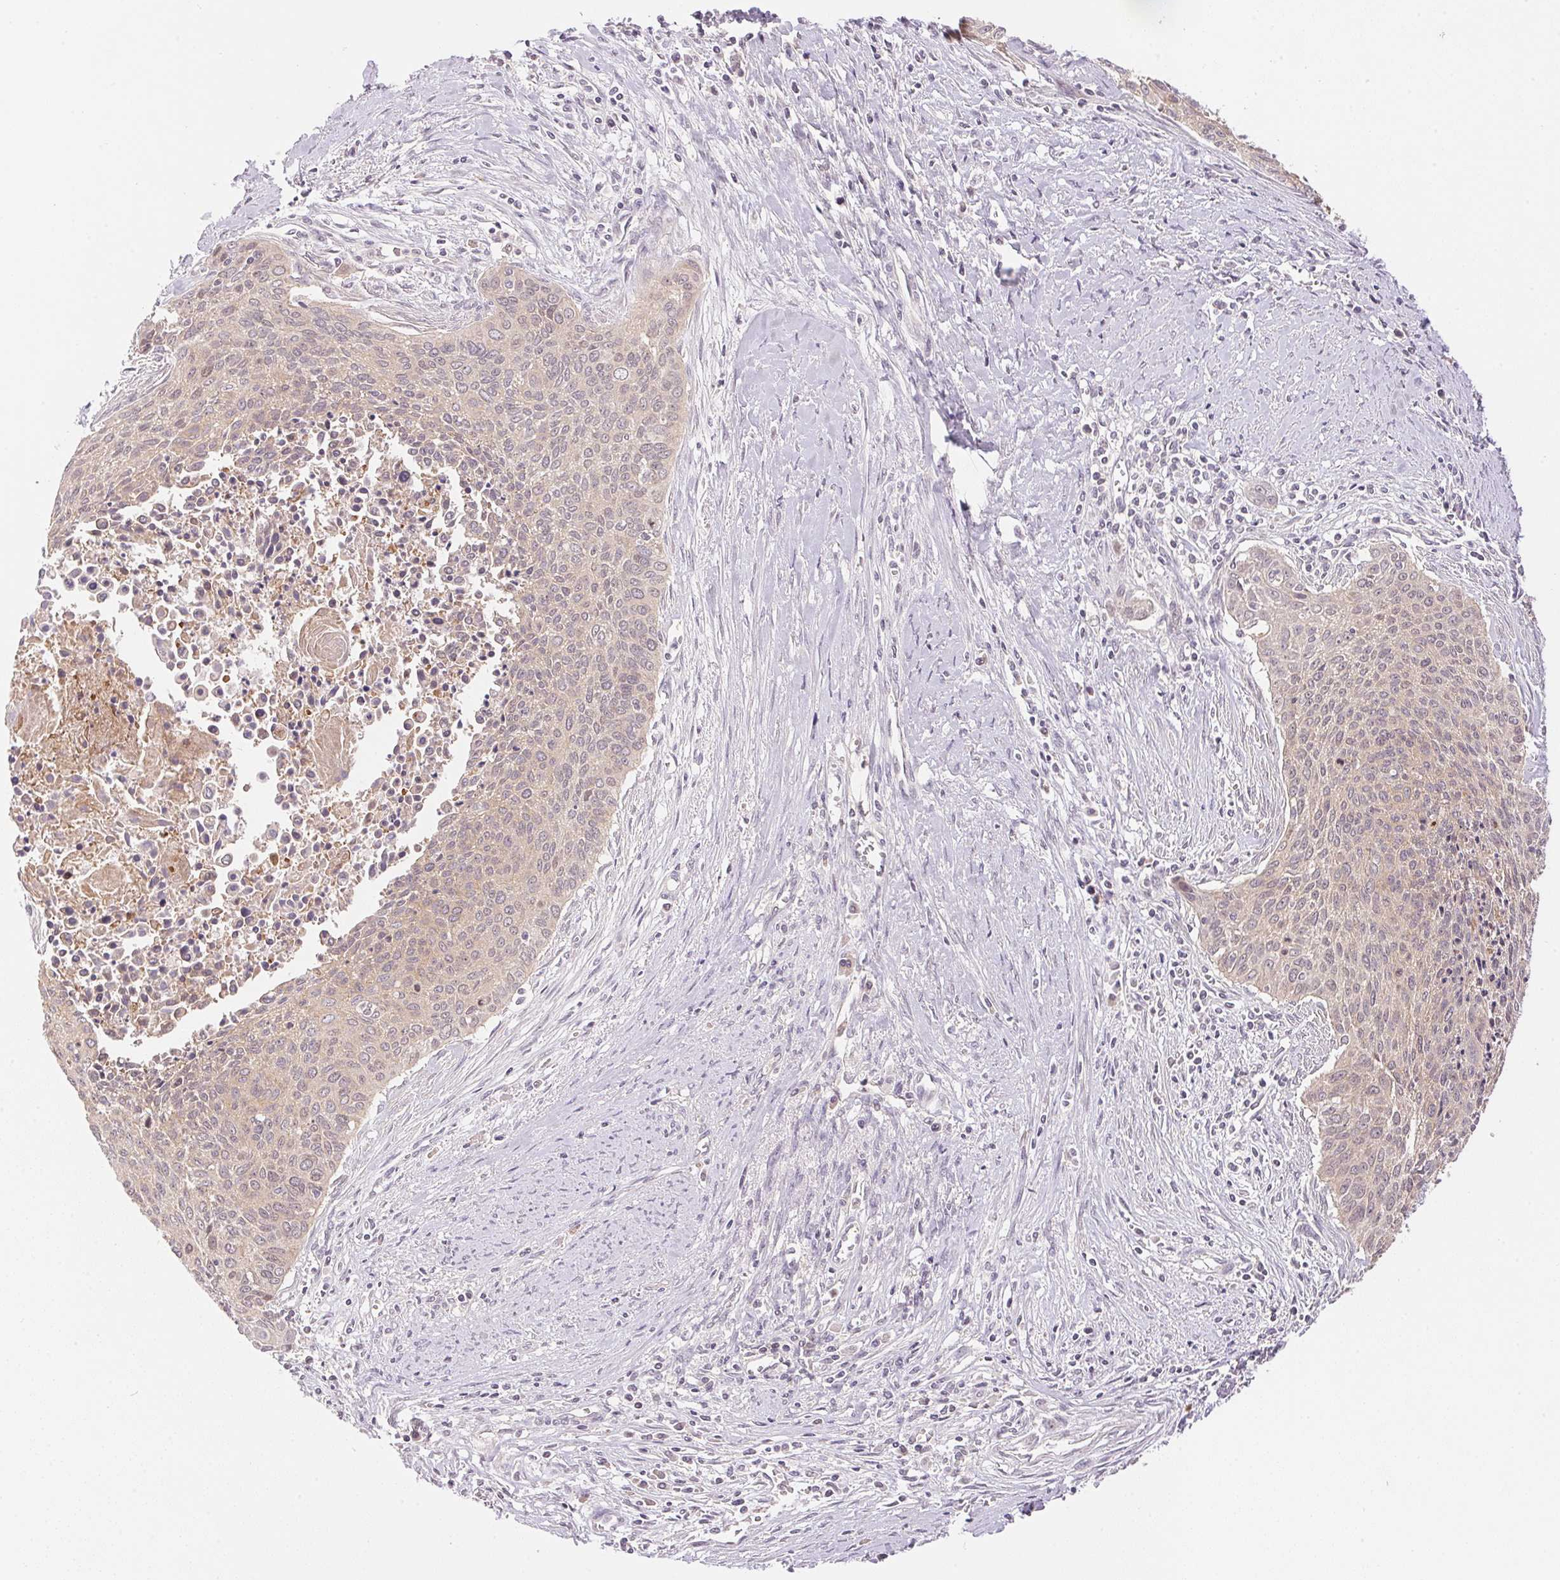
{"staining": {"intensity": "weak", "quantity": "25%-75%", "location": "cytoplasmic/membranous"}, "tissue": "cervical cancer", "cell_type": "Tumor cells", "image_type": "cancer", "snomed": [{"axis": "morphology", "description": "Squamous cell carcinoma, NOS"}, {"axis": "topography", "description": "Cervix"}], "caption": "High-magnification brightfield microscopy of squamous cell carcinoma (cervical) stained with DAB (brown) and counterstained with hematoxylin (blue). tumor cells exhibit weak cytoplasmic/membranous expression is present in about25%-75% of cells.", "gene": "BNIP5", "patient": {"sex": "female", "age": 55}}